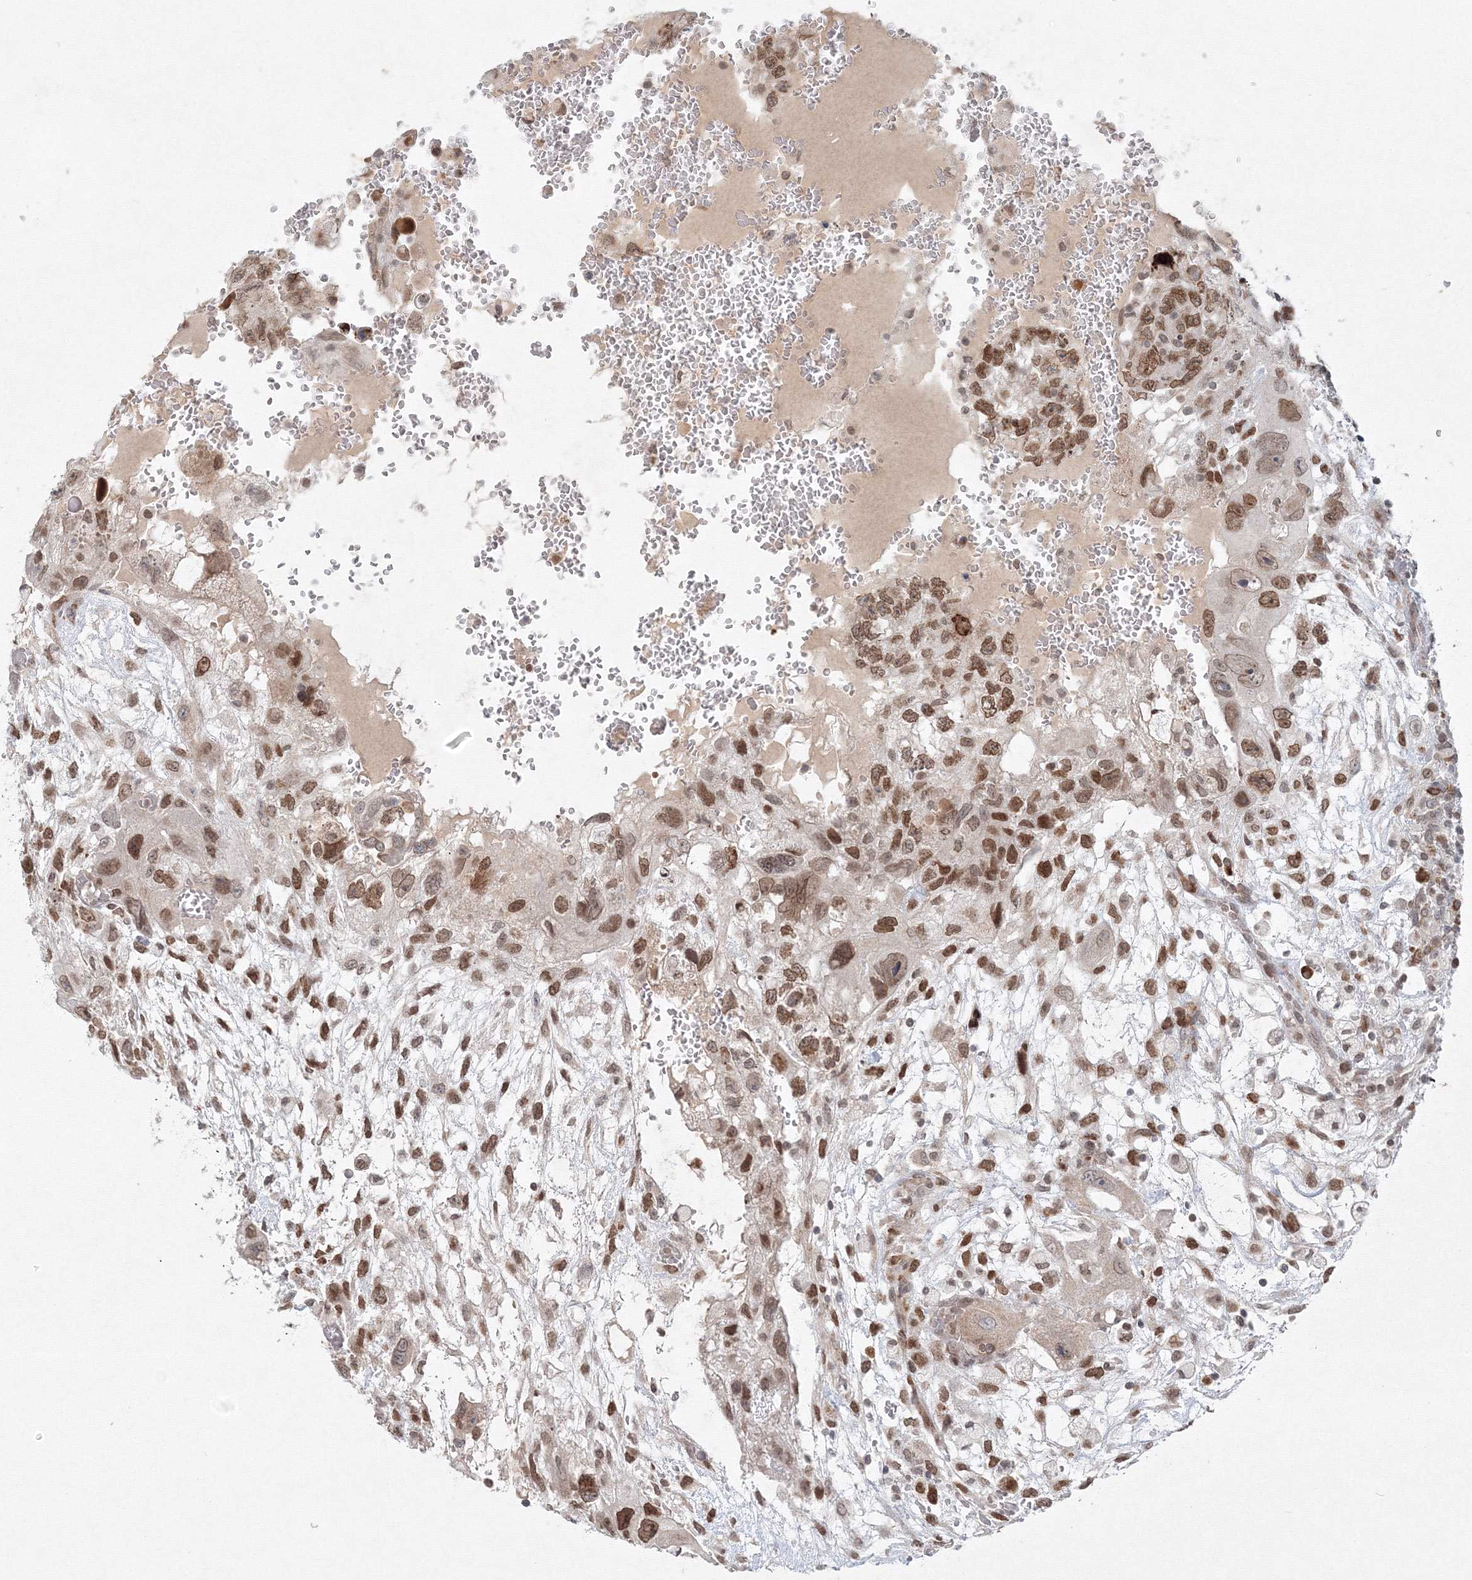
{"staining": {"intensity": "moderate", "quantity": ">75%", "location": "cytoplasmic/membranous,nuclear"}, "tissue": "testis cancer", "cell_type": "Tumor cells", "image_type": "cancer", "snomed": [{"axis": "morphology", "description": "Carcinoma, Embryonal, NOS"}, {"axis": "topography", "description": "Testis"}], "caption": "This is a histology image of IHC staining of testis embryonal carcinoma, which shows moderate expression in the cytoplasmic/membranous and nuclear of tumor cells.", "gene": "KIF4A", "patient": {"sex": "male", "age": 36}}